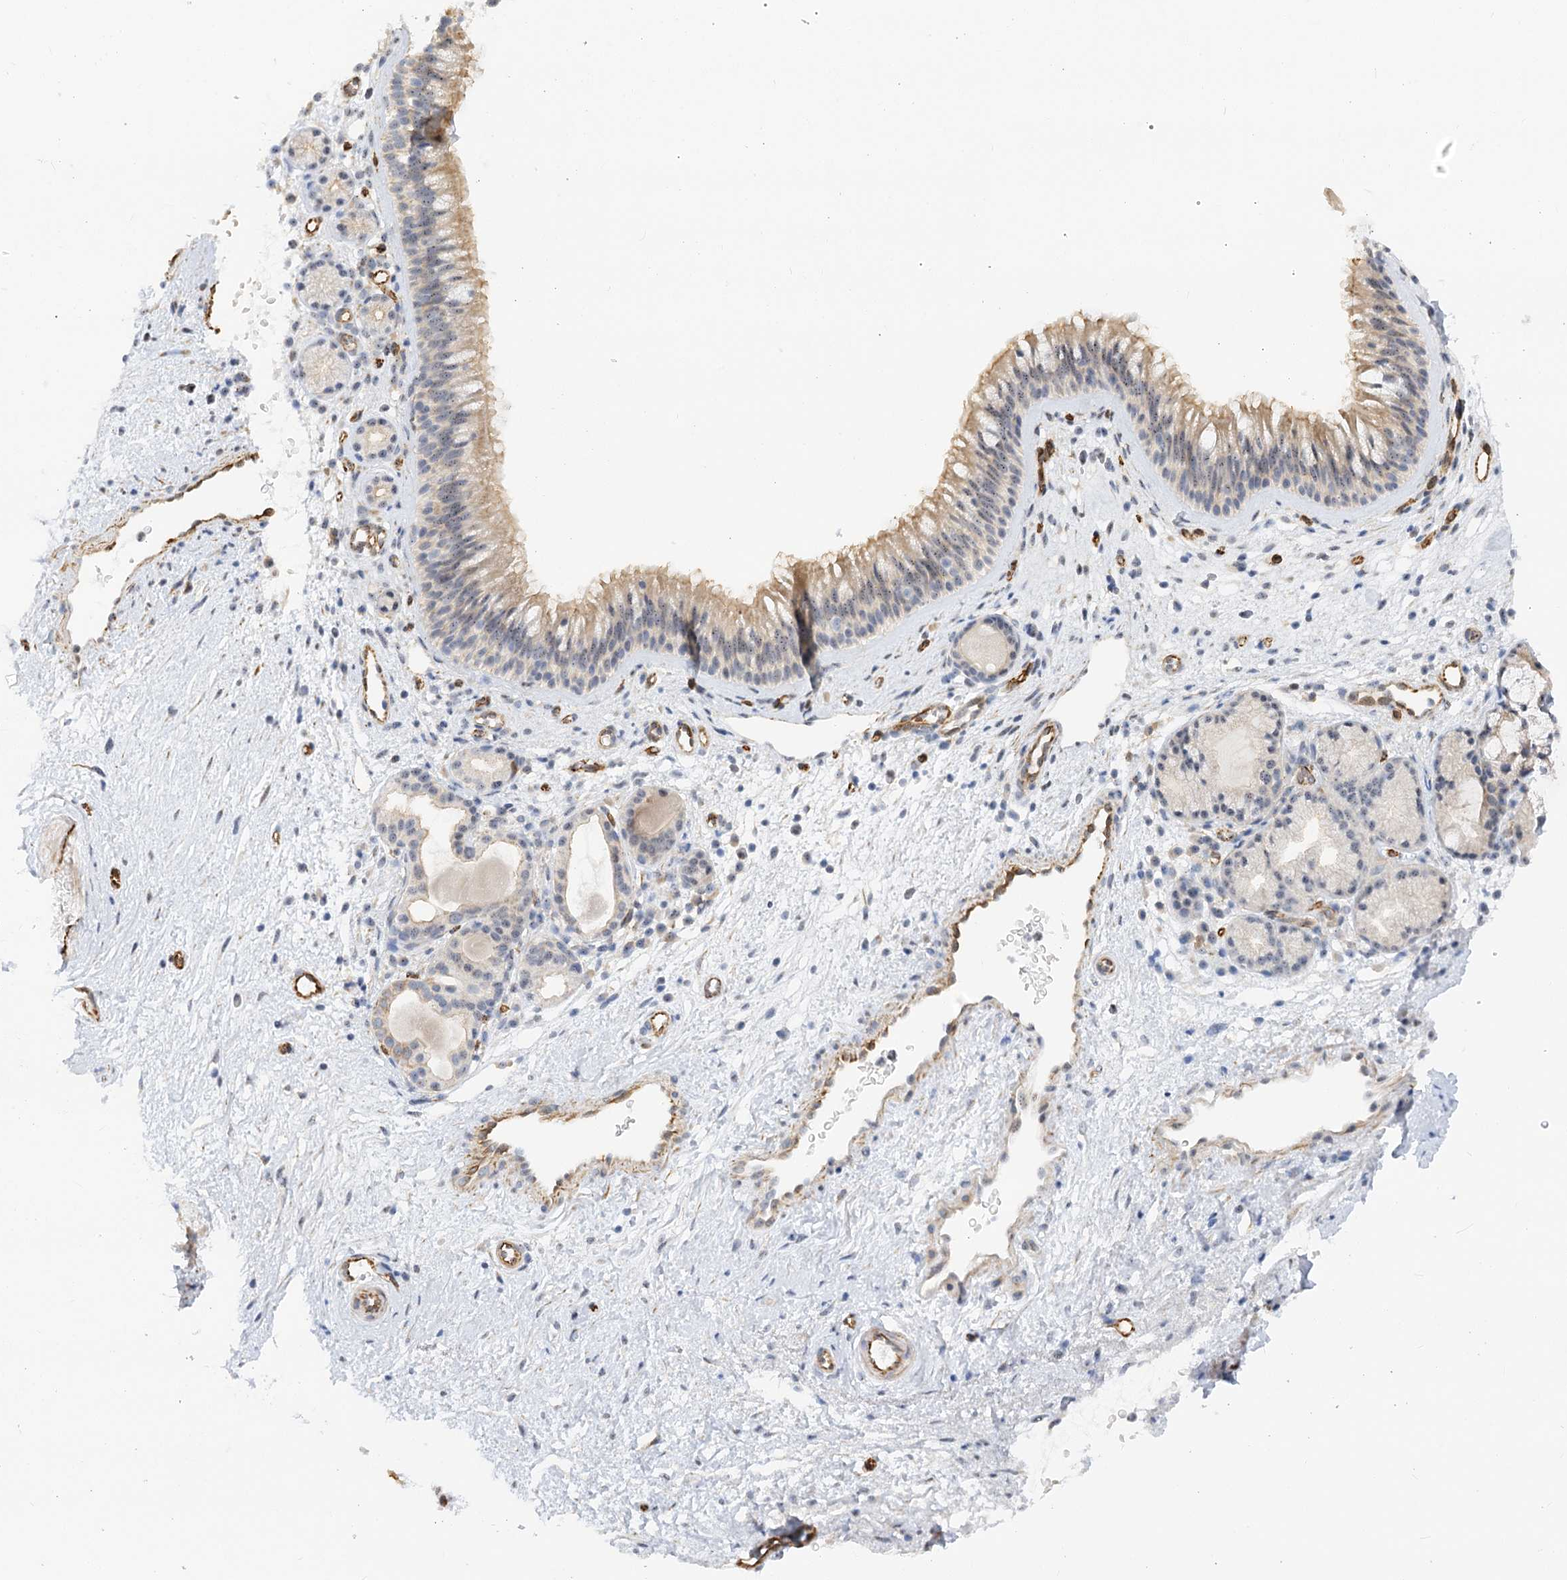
{"staining": {"intensity": "moderate", "quantity": "25%-75%", "location": "cytoplasmic/membranous"}, "tissue": "nasopharynx", "cell_type": "Respiratory epithelial cells", "image_type": "normal", "snomed": [{"axis": "morphology", "description": "Normal tissue, NOS"}, {"axis": "morphology", "description": "Inflammation, NOS"}, {"axis": "morphology", "description": "Malignant melanoma, Metastatic site"}, {"axis": "topography", "description": "Nasopharynx"}], "caption": "Respiratory epithelial cells exhibit moderate cytoplasmic/membranous expression in approximately 25%-75% of cells in unremarkable nasopharynx.", "gene": "NELL2", "patient": {"sex": "male", "age": 70}}